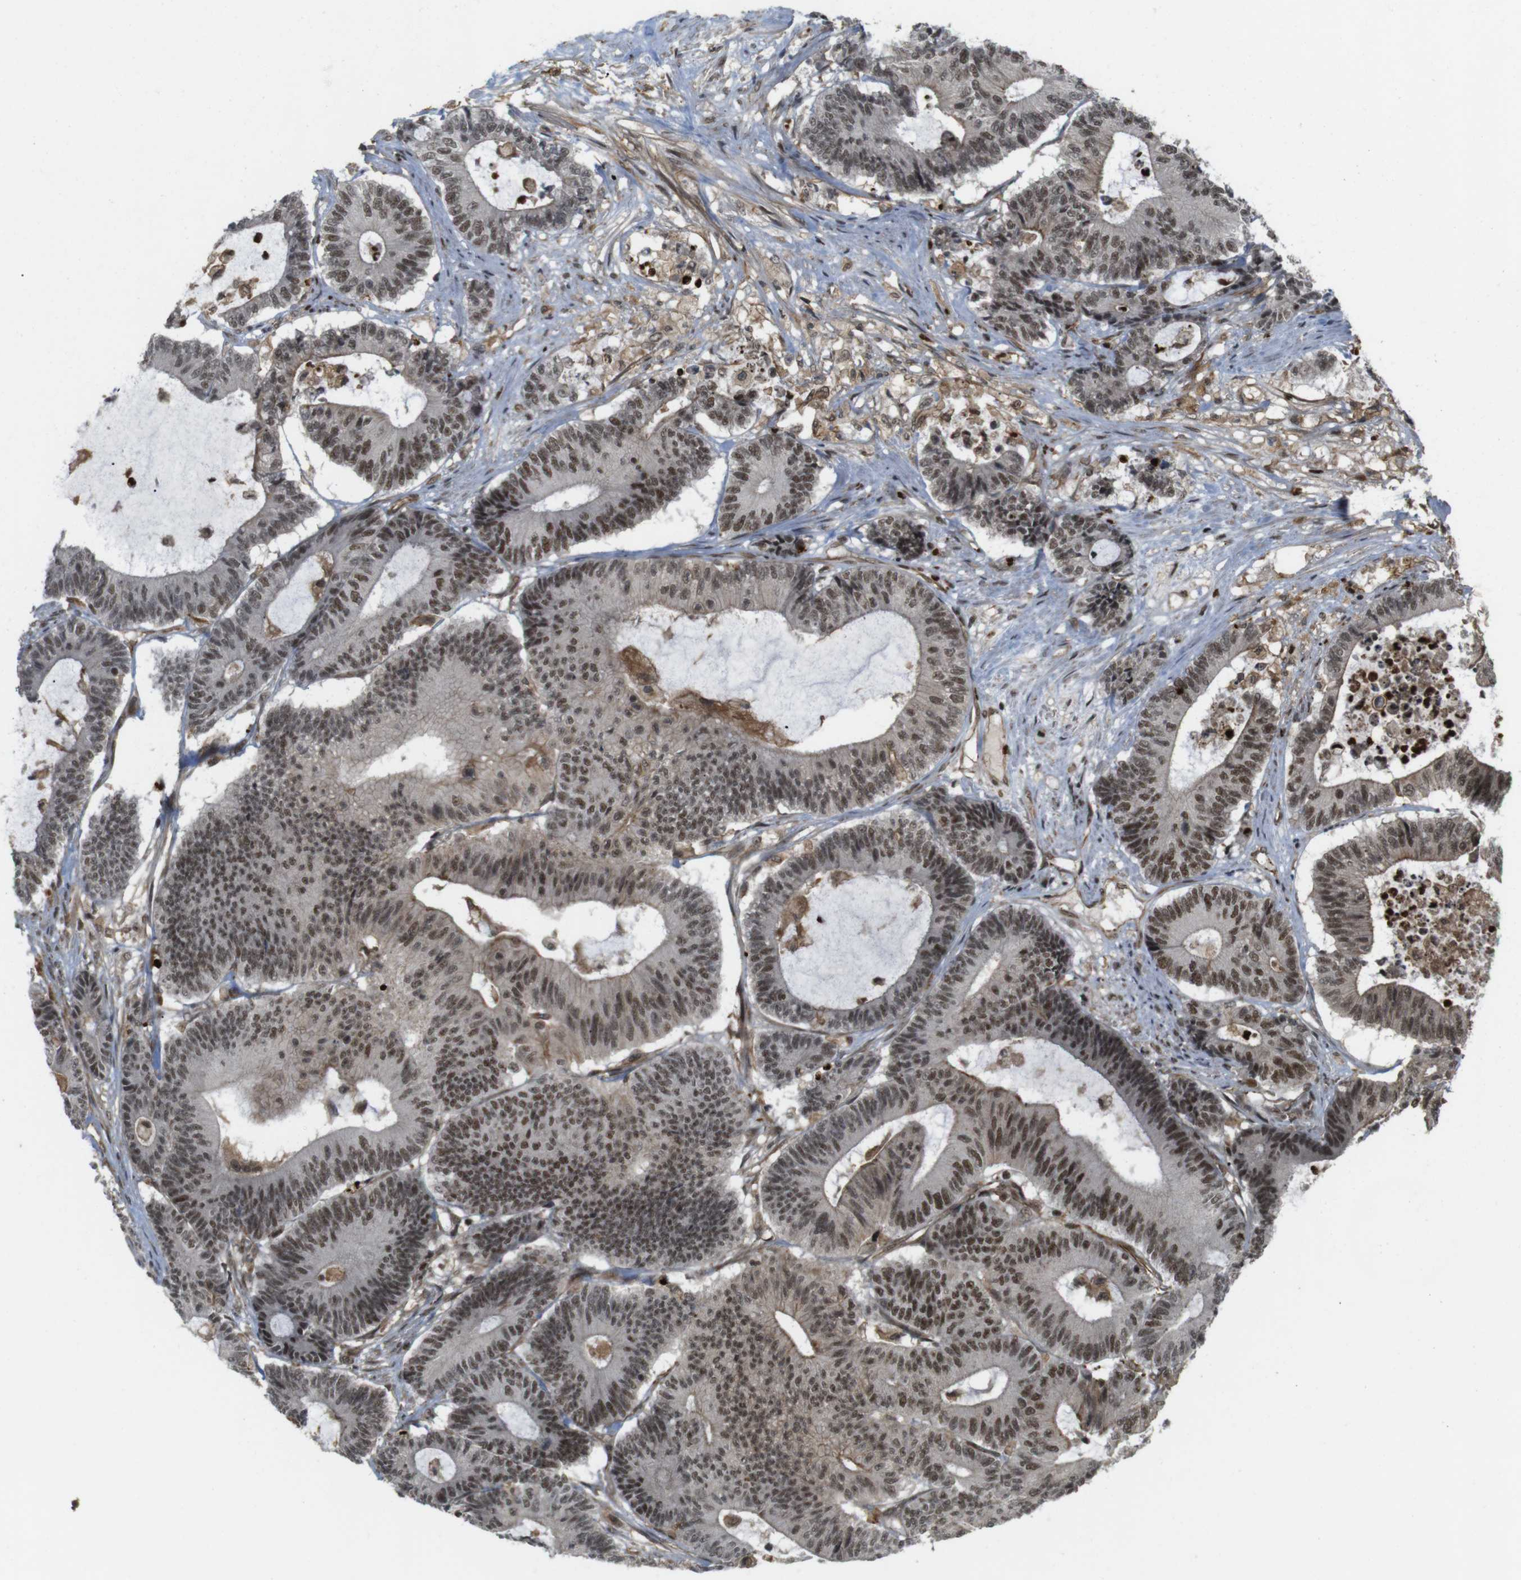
{"staining": {"intensity": "moderate", "quantity": ">75%", "location": "cytoplasmic/membranous,nuclear"}, "tissue": "colorectal cancer", "cell_type": "Tumor cells", "image_type": "cancer", "snomed": [{"axis": "morphology", "description": "Adenocarcinoma, NOS"}, {"axis": "topography", "description": "Colon"}], "caption": "This is a micrograph of immunohistochemistry staining of colorectal adenocarcinoma, which shows moderate positivity in the cytoplasmic/membranous and nuclear of tumor cells.", "gene": "SP2", "patient": {"sex": "female", "age": 84}}